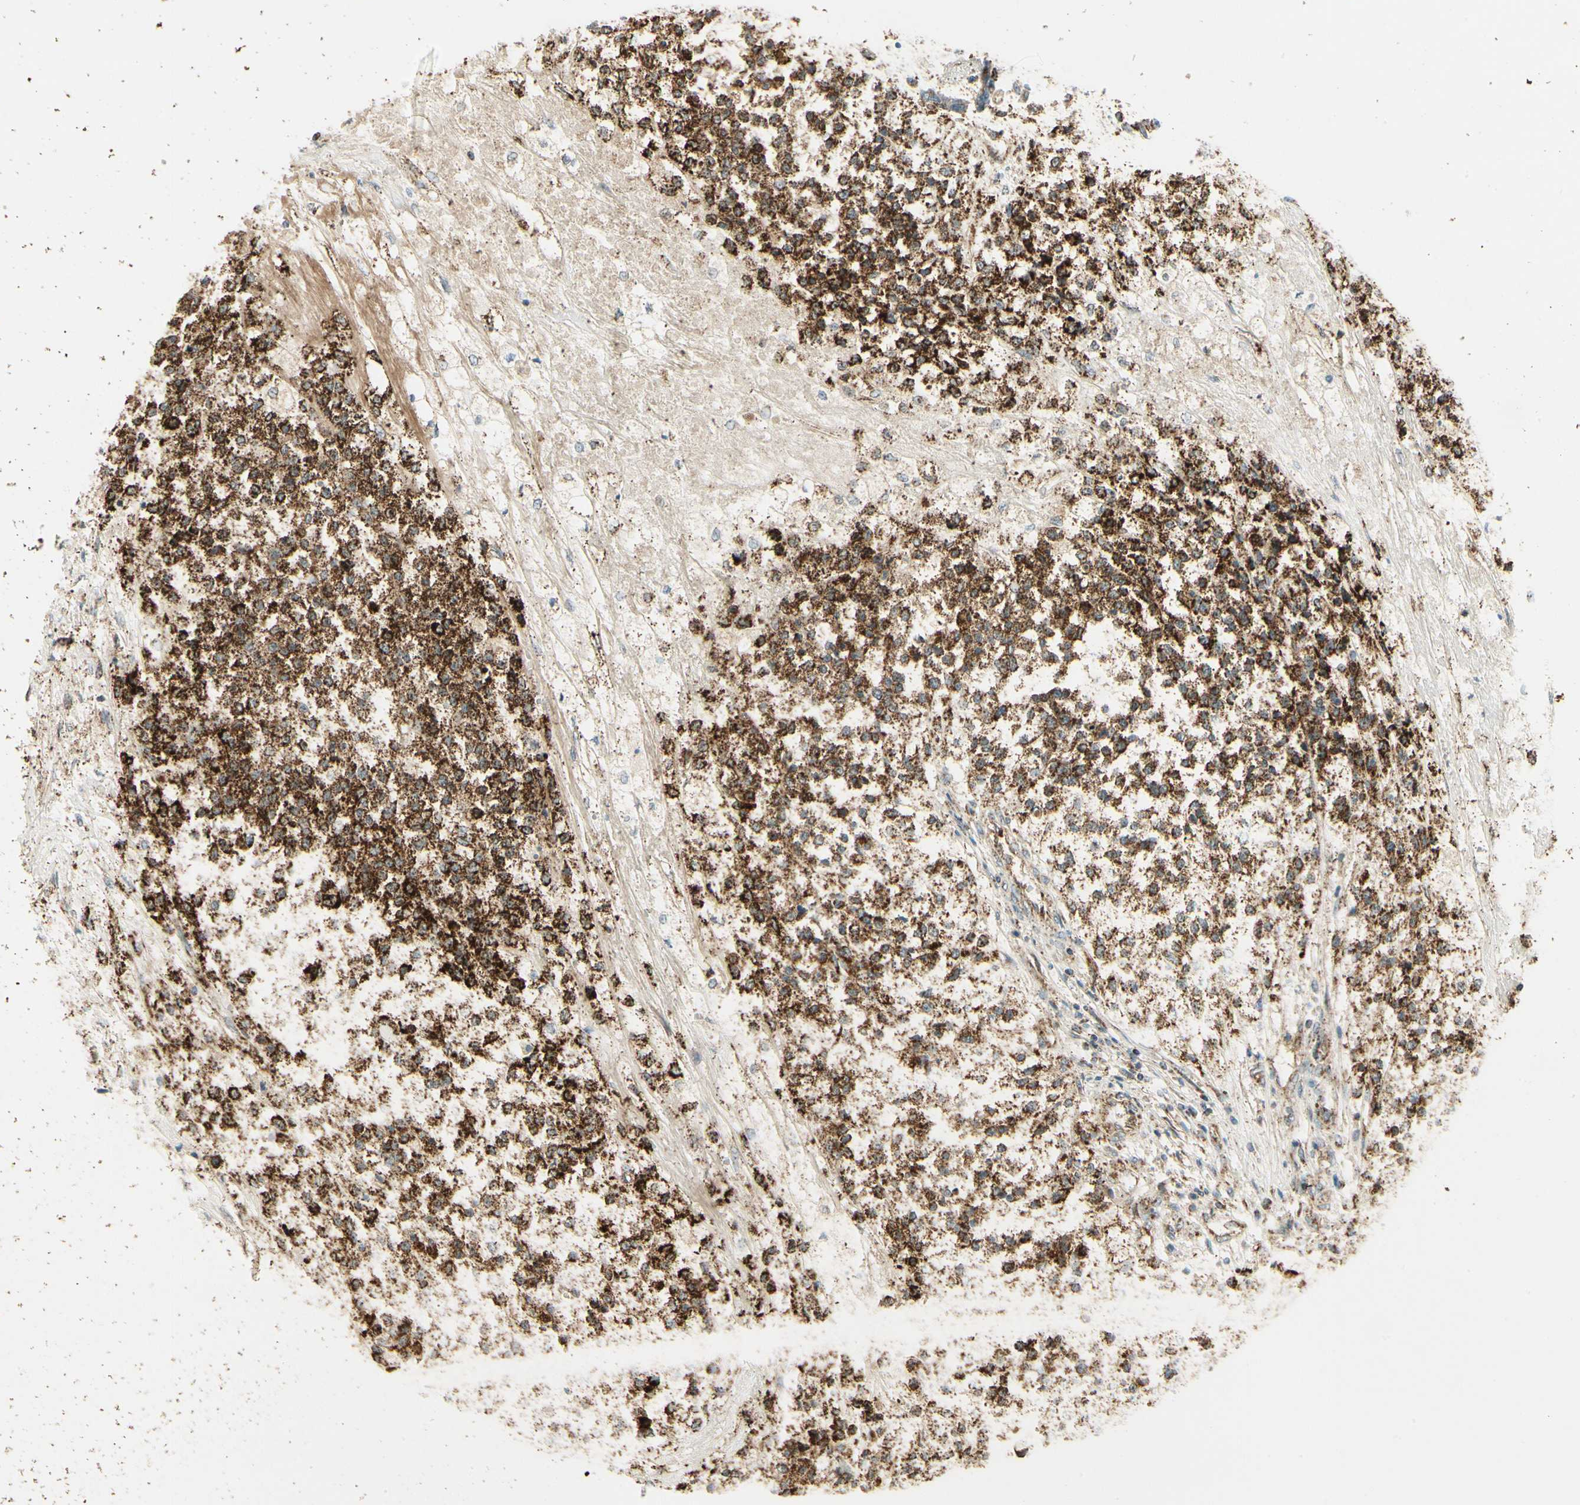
{"staining": {"intensity": "strong", "quantity": ">75%", "location": "cytoplasmic/membranous"}, "tissue": "testis cancer", "cell_type": "Tumor cells", "image_type": "cancer", "snomed": [{"axis": "morphology", "description": "Seminoma, NOS"}, {"axis": "topography", "description": "Testis"}], "caption": "About >75% of tumor cells in human testis seminoma reveal strong cytoplasmic/membranous protein expression as visualized by brown immunohistochemical staining.", "gene": "EPHB3", "patient": {"sex": "male", "age": 59}}